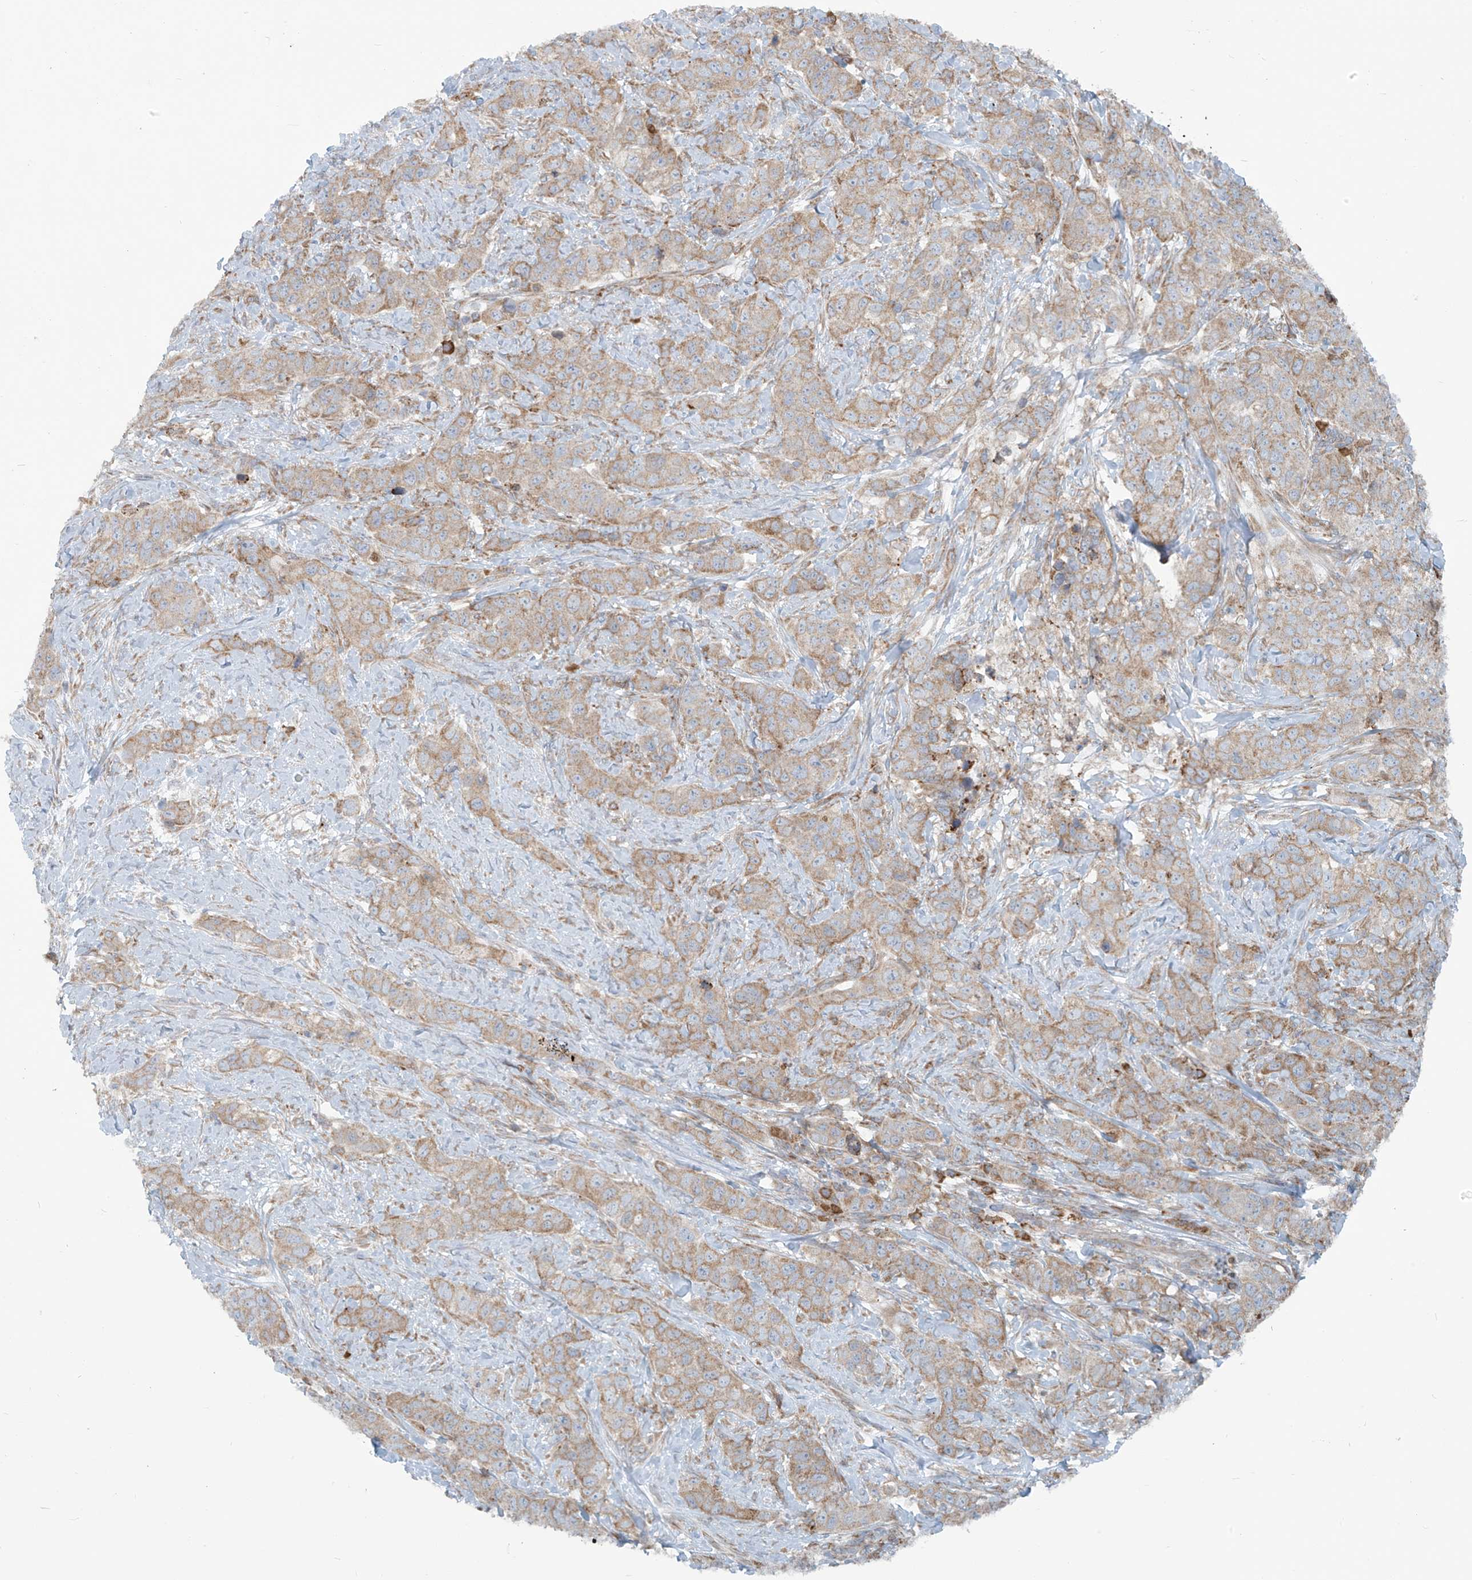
{"staining": {"intensity": "weak", "quantity": ">75%", "location": "cytoplasmic/membranous"}, "tissue": "stomach cancer", "cell_type": "Tumor cells", "image_type": "cancer", "snomed": [{"axis": "morphology", "description": "Adenocarcinoma, NOS"}, {"axis": "topography", "description": "Stomach"}], "caption": "IHC histopathology image of neoplastic tissue: adenocarcinoma (stomach) stained using immunohistochemistry shows low levels of weak protein expression localized specifically in the cytoplasmic/membranous of tumor cells, appearing as a cytoplasmic/membranous brown color.", "gene": "KATNIP", "patient": {"sex": "male", "age": 48}}